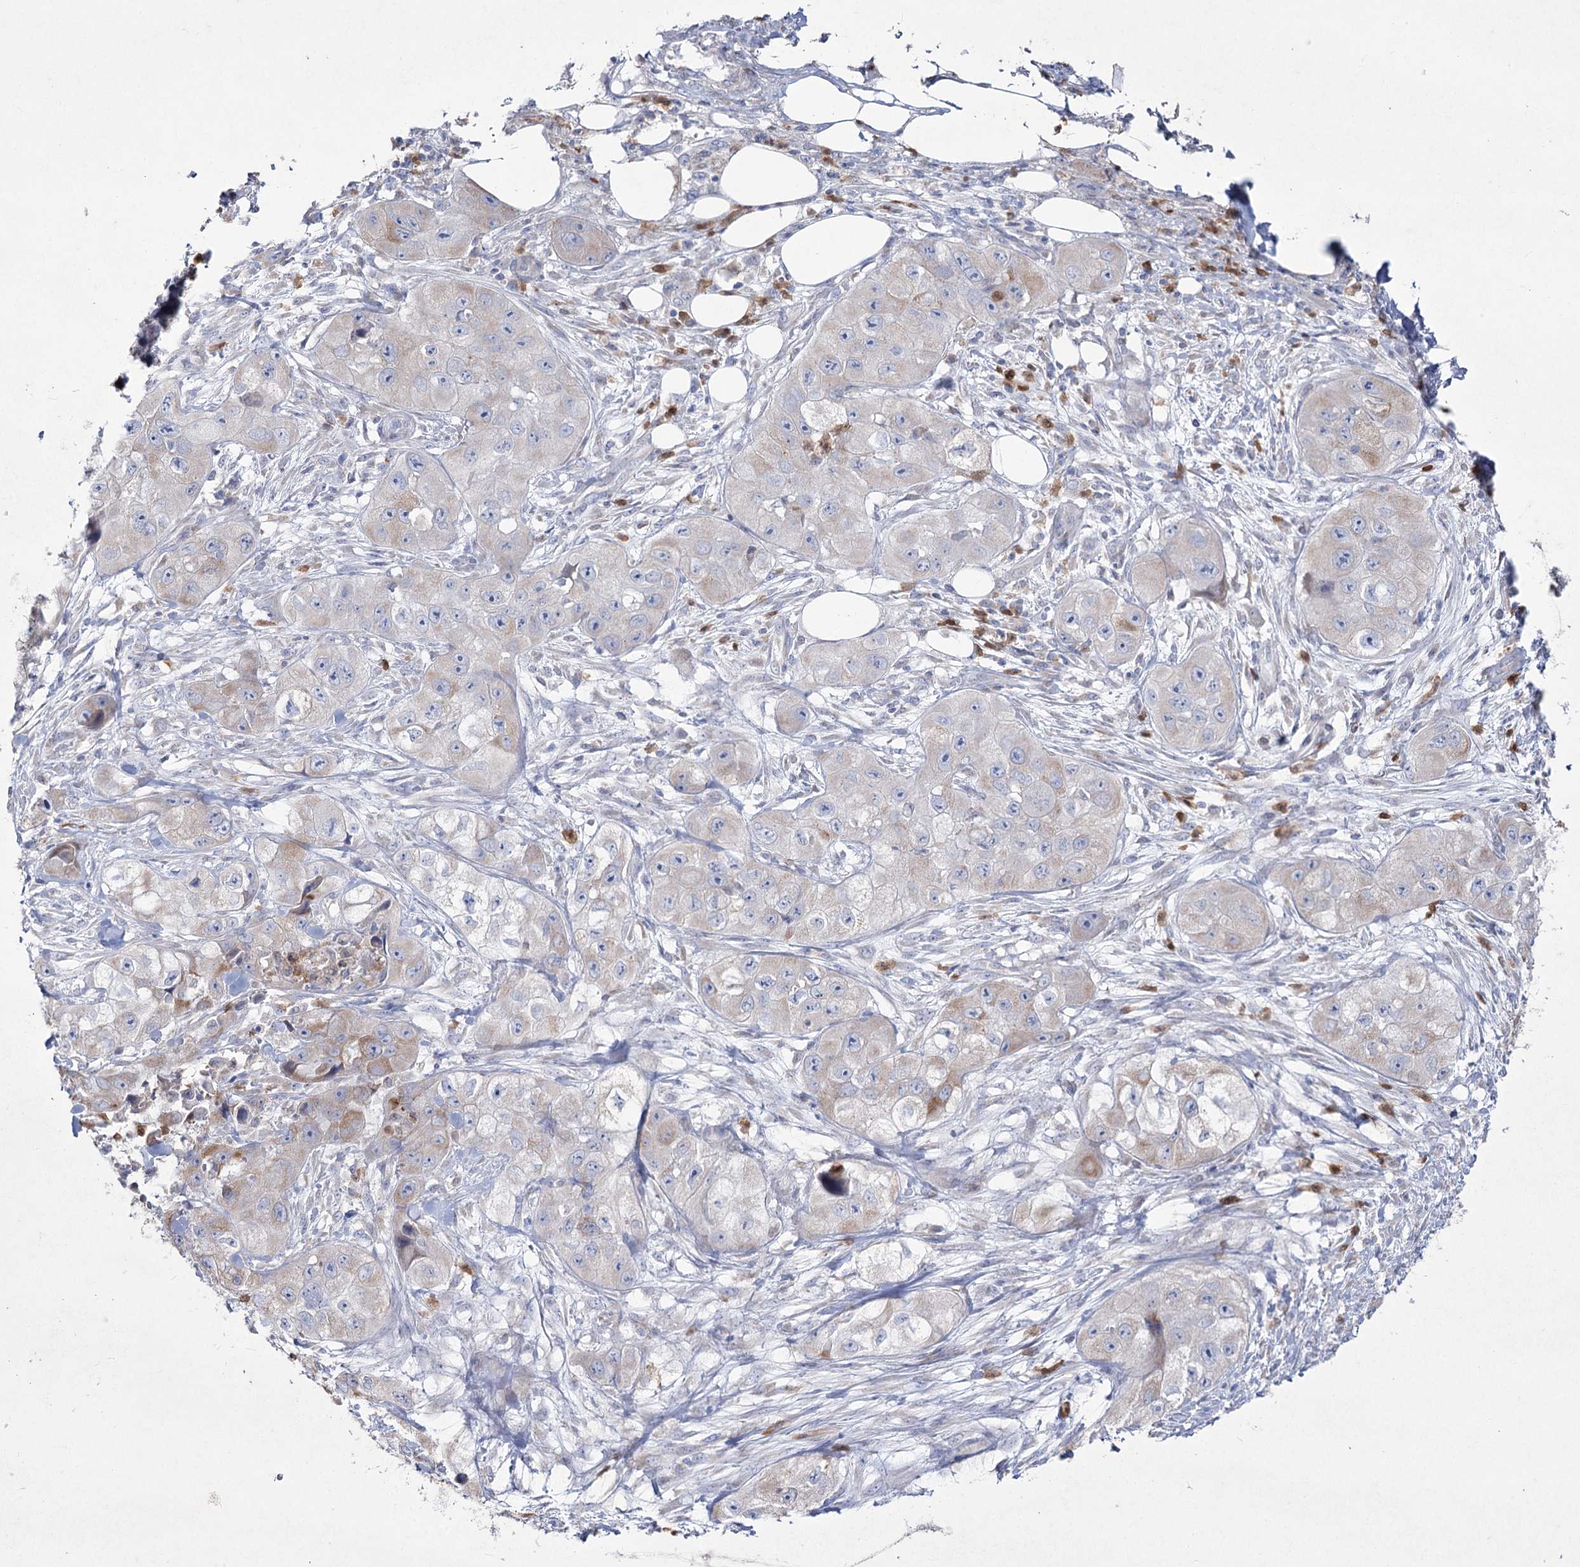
{"staining": {"intensity": "negative", "quantity": "none", "location": "none"}, "tissue": "skin cancer", "cell_type": "Tumor cells", "image_type": "cancer", "snomed": [{"axis": "morphology", "description": "Squamous cell carcinoma, NOS"}, {"axis": "topography", "description": "Skin"}, {"axis": "topography", "description": "Subcutis"}], "caption": "Immunohistochemistry of human skin cancer (squamous cell carcinoma) demonstrates no staining in tumor cells. (DAB immunohistochemistry with hematoxylin counter stain).", "gene": "NIPAL4", "patient": {"sex": "male", "age": 73}}